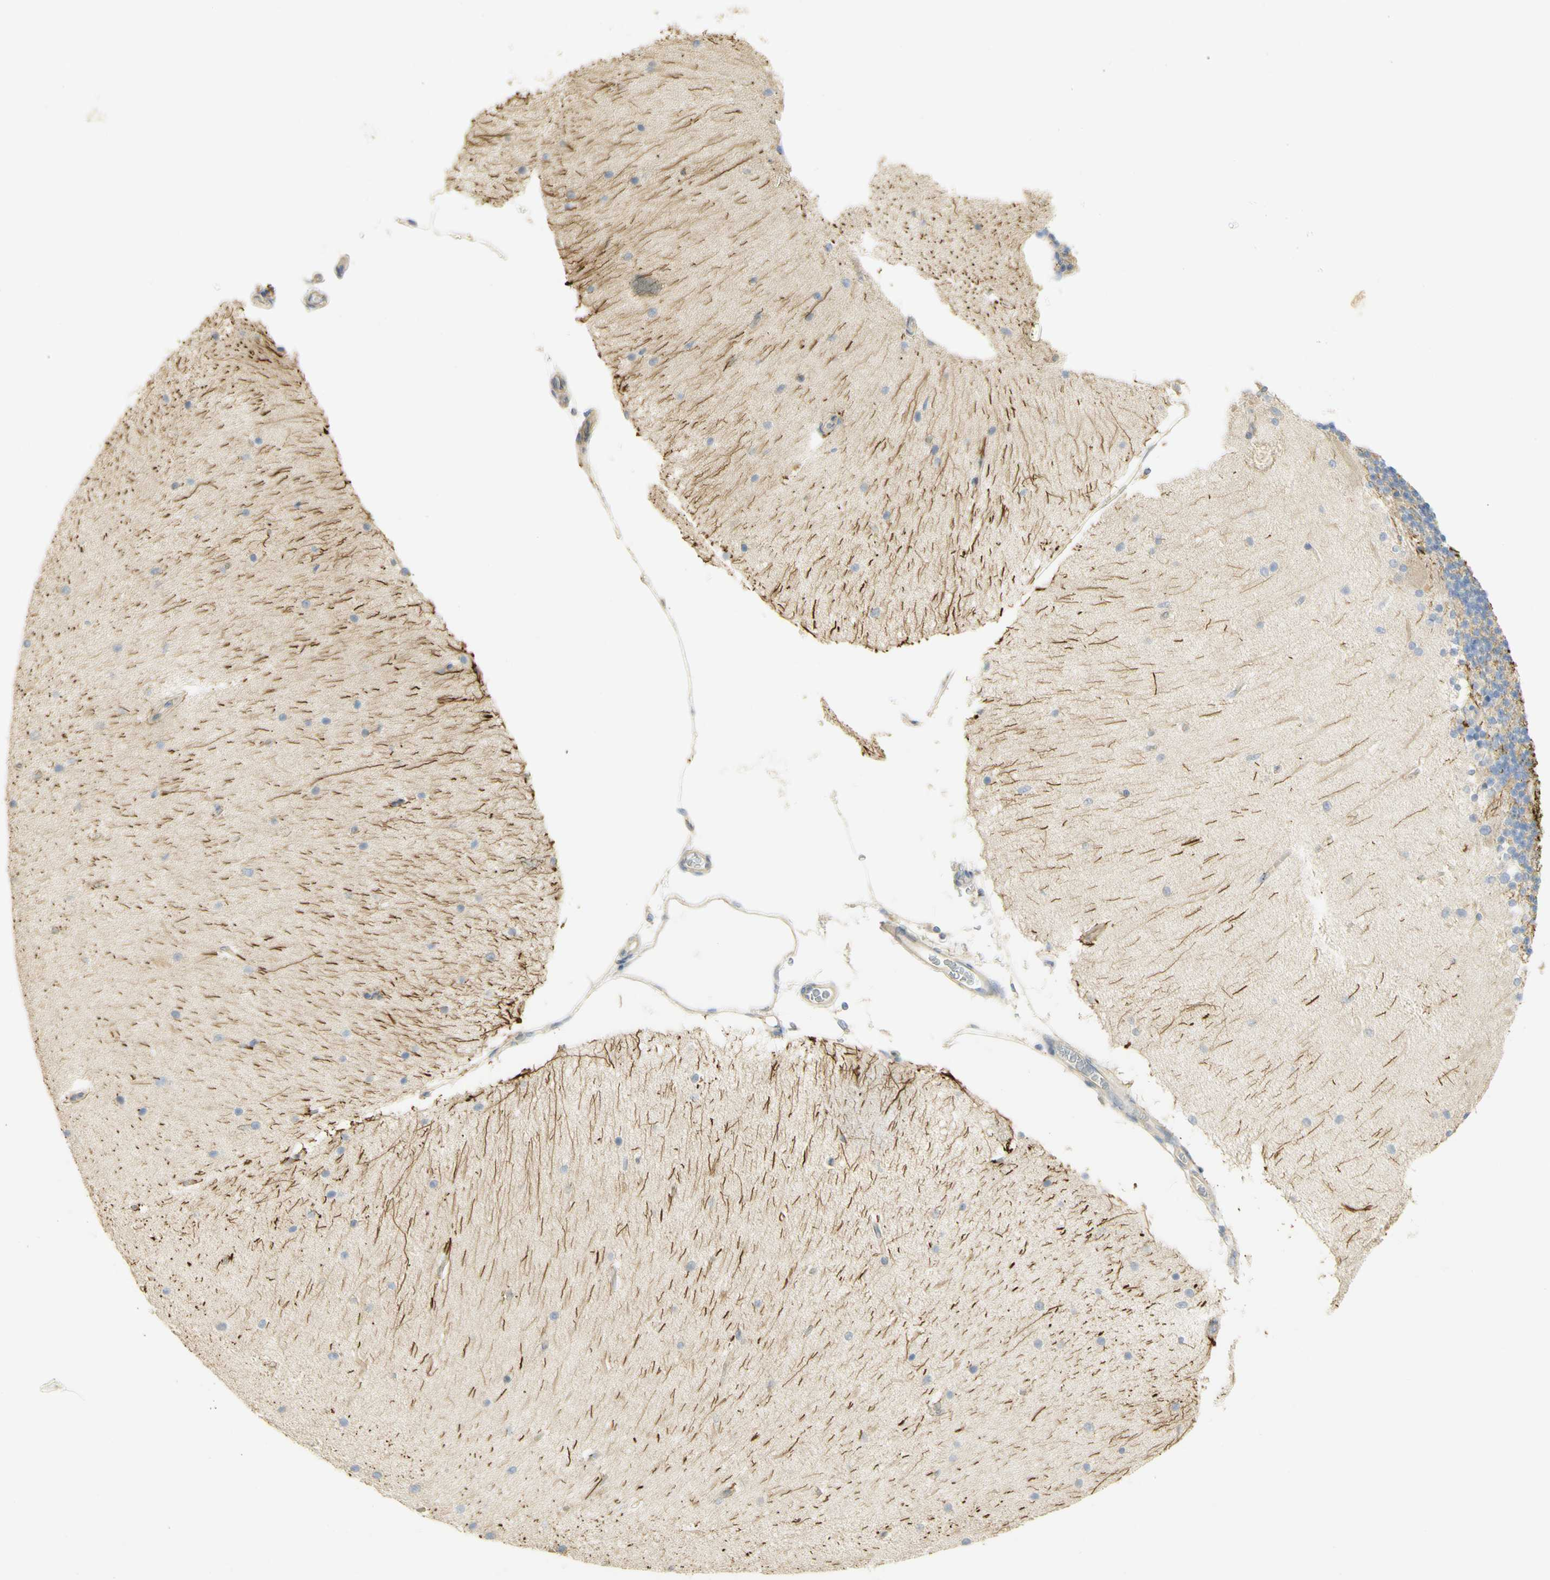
{"staining": {"intensity": "negative", "quantity": "none", "location": "none"}, "tissue": "cerebellum", "cell_type": "Cells in granular layer", "image_type": "normal", "snomed": [{"axis": "morphology", "description": "Normal tissue, NOS"}, {"axis": "topography", "description": "Cerebellum"}], "caption": "A high-resolution image shows IHC staining of benign cerebellum, which shows no significant expression in cells in granular layer. Brightfield microscopy of immunohistochemistry (IHC) stained with DAB (3,3'-diaminobenzidine) (brown) and hematoxylin (blue), captured at high magnification.", "gene": "KIF11", "patient": {"sex": "female", "age": 54}}